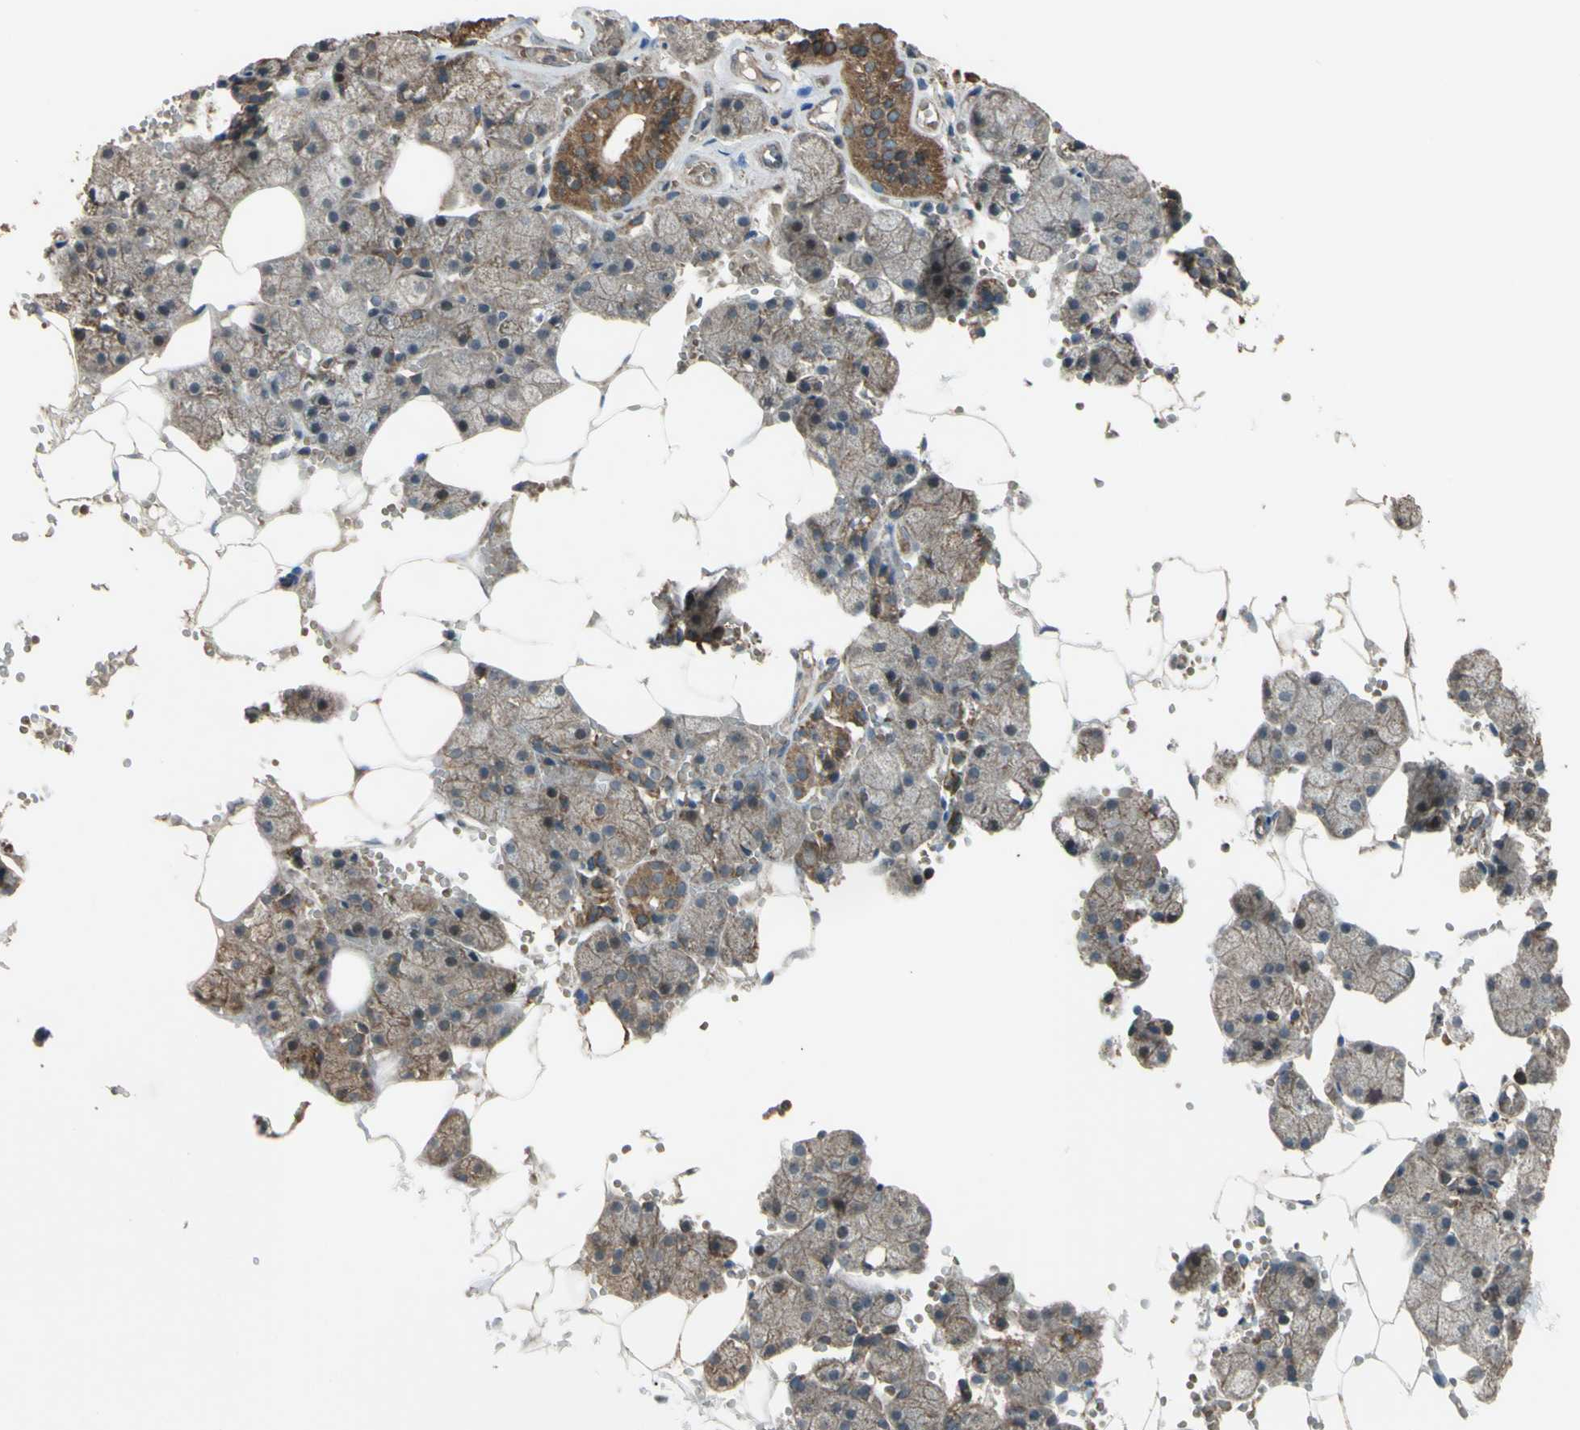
{"staining": {"intensity": "moderate", "quantity": "25%-75%", "location": "cytoplasmic/membranous"}, "tissue": "salivary gland", "cell_type": "Glandular cells", "image_type": "normal", "snomed": [{"axis": "morphology", "description": "Normal tissue, NOS"}, {"axis": "topography", "description": "Salivary gland"}], "caption": "Immunohistochemical staining of benign salivary gland shows medium levels of moderate cytoplasmic/membranous positivity in about 25%-75% of glandular cells.", "gene": "ACOT8", "patient": {"sex": "male", "age": 62}}